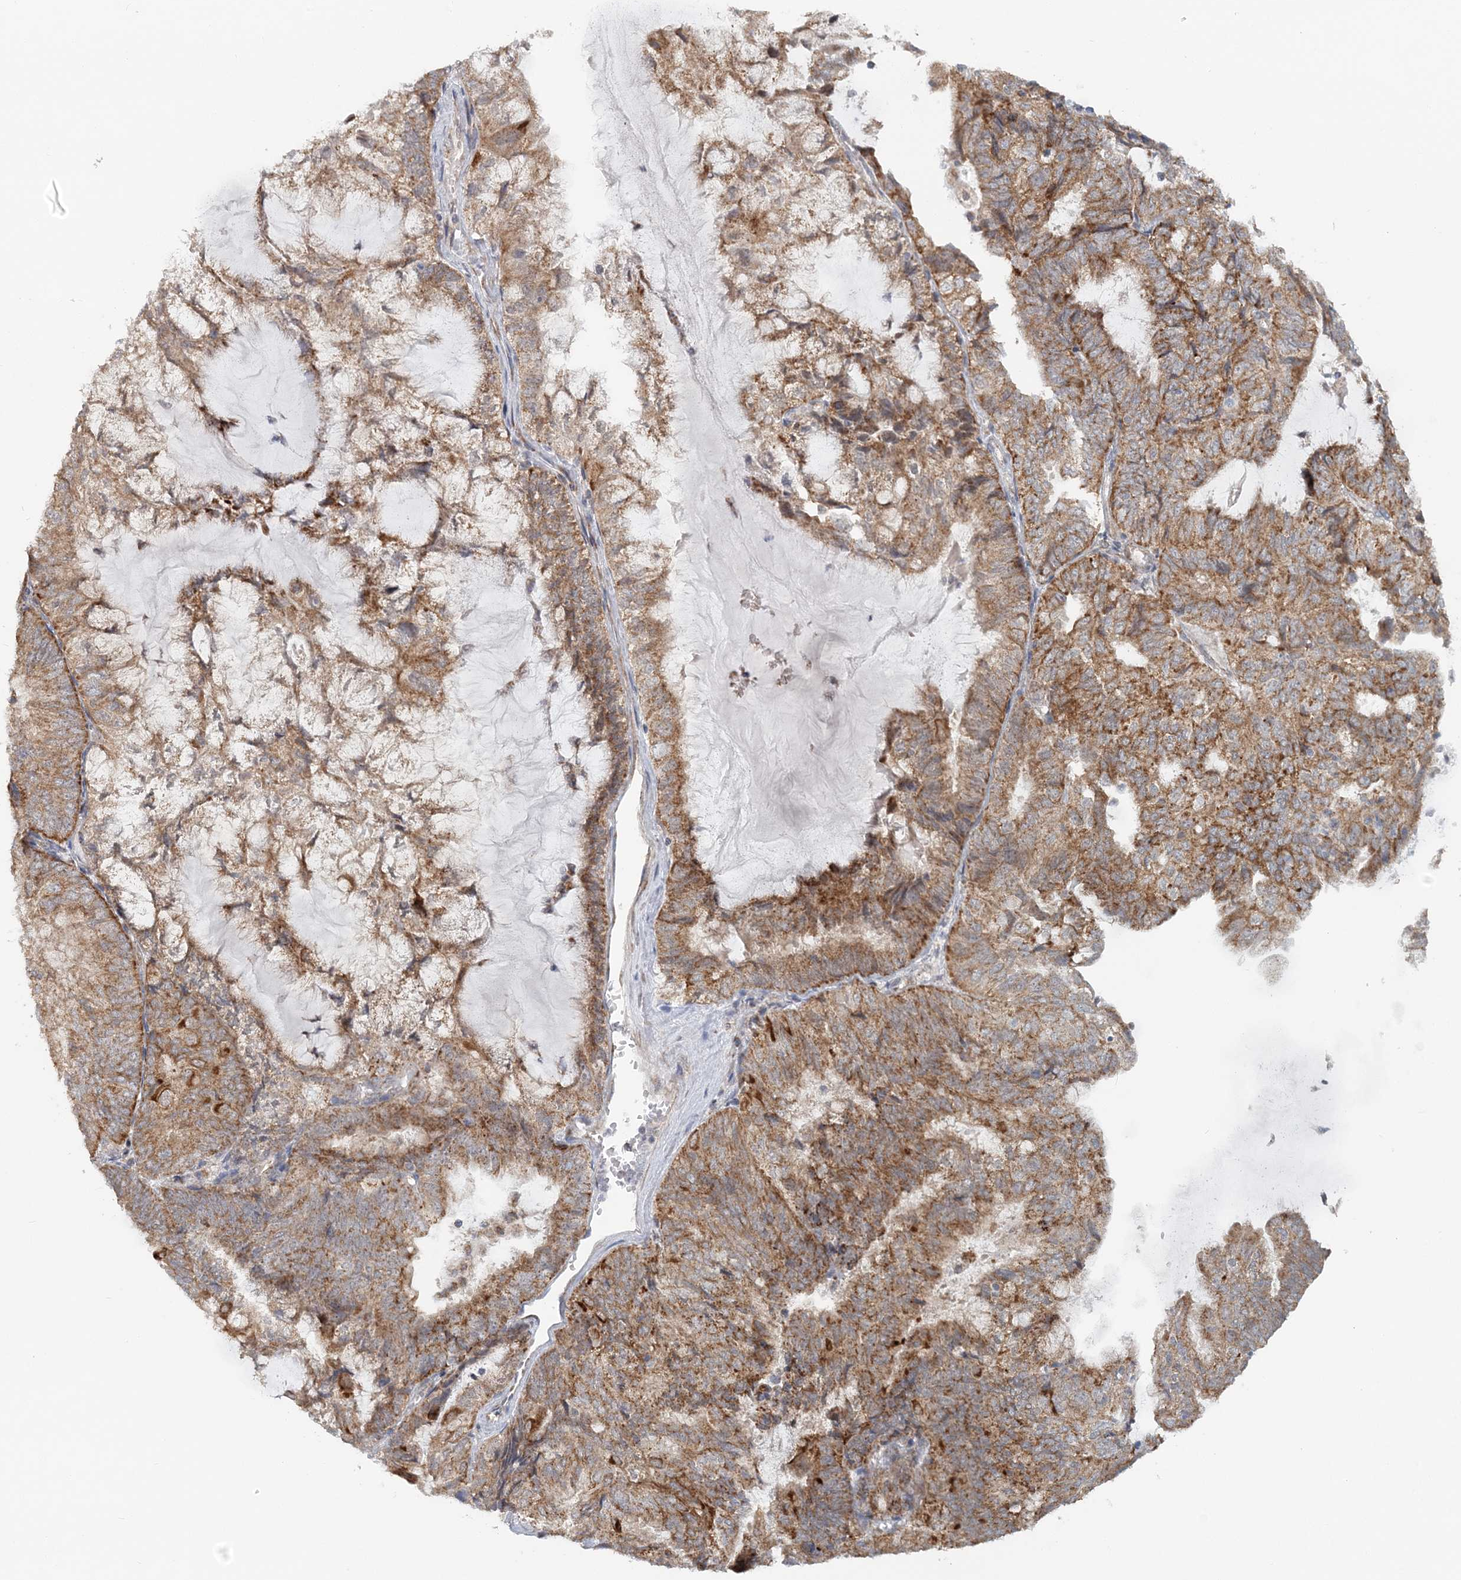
{"staining": {"intensity": "moderate", "quantity": ">75%", "location": "cytoplasmic/membranous"}, "tissue": "endometrial cancer", "cell_type": "Tumor cells", "image_type": "cancer", "snomed": [{"axis": "morphology", "description": "Adenocarcinoma, NOS"}, {"axis": "topography", "description": "Endometrium"}], "caption": "Adenocarcinoma (endometrial) stained with a protein marker reveals moderate staining in tumor cells.", "gene": "RNF150", "patient": {"sex": "female", "age": 81}}